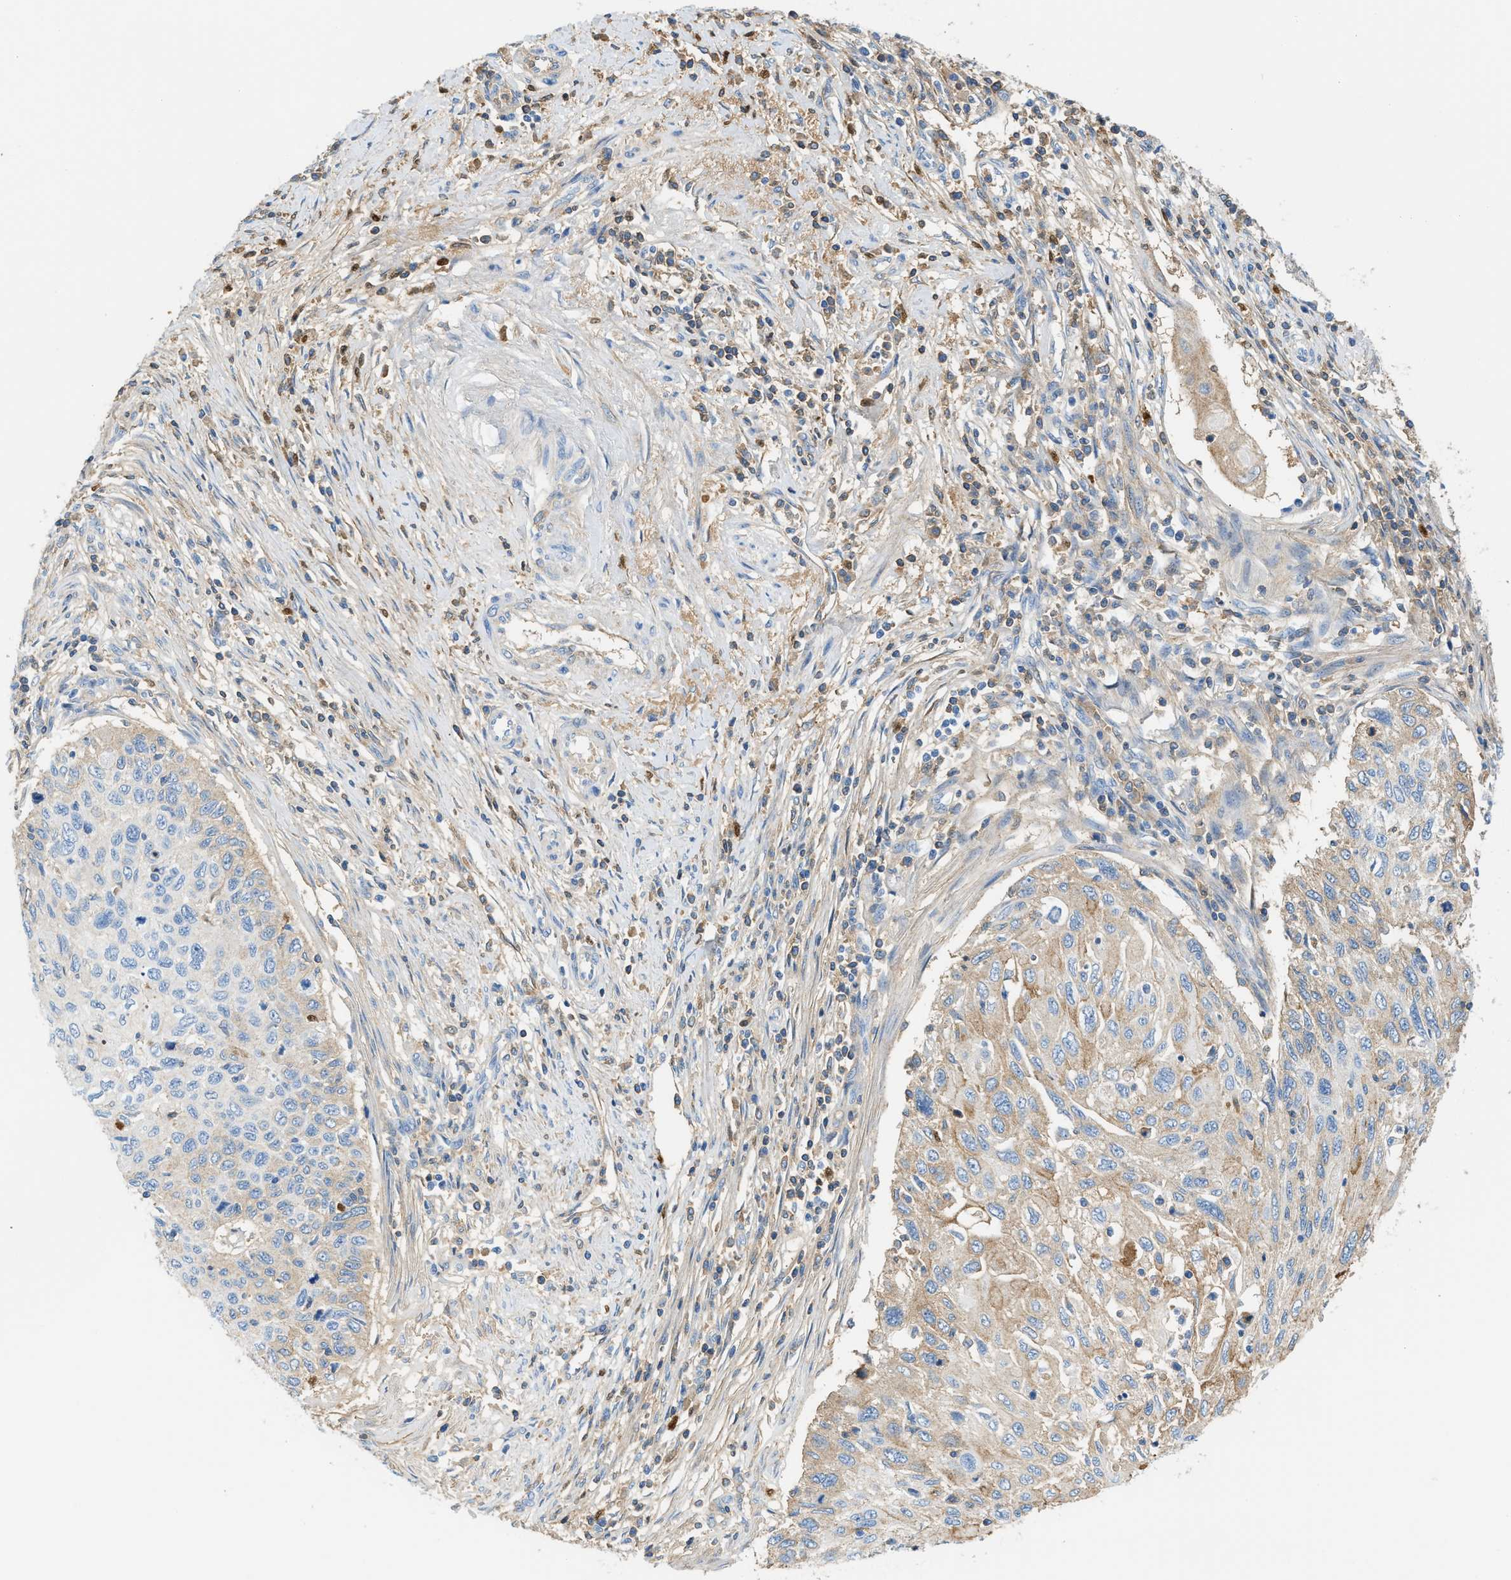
{"staining": {"intensity": "weak", "quantity": "25%-75%", "location": "cytoplasmic/membranous"}, "tissue": "cervical cancer", "cell_type": "Tumor cells", "image_type": "cancer", "snomed": [{"axis": "morphology", "description": "Squamous cell carcinoma, NOS"}, {"axis": "topography", "description": "Cervix"}], "caption": "A high-resolution histopathology image shows immunohistochemistry (IHC) staining of cervical squamous cell carcinoma, which displays weak cytoplasmic/membranous positivity in about 25%-75% of tumor cells.", "gene": "CFI", "patient": {"sex": "female", "age": 70}}